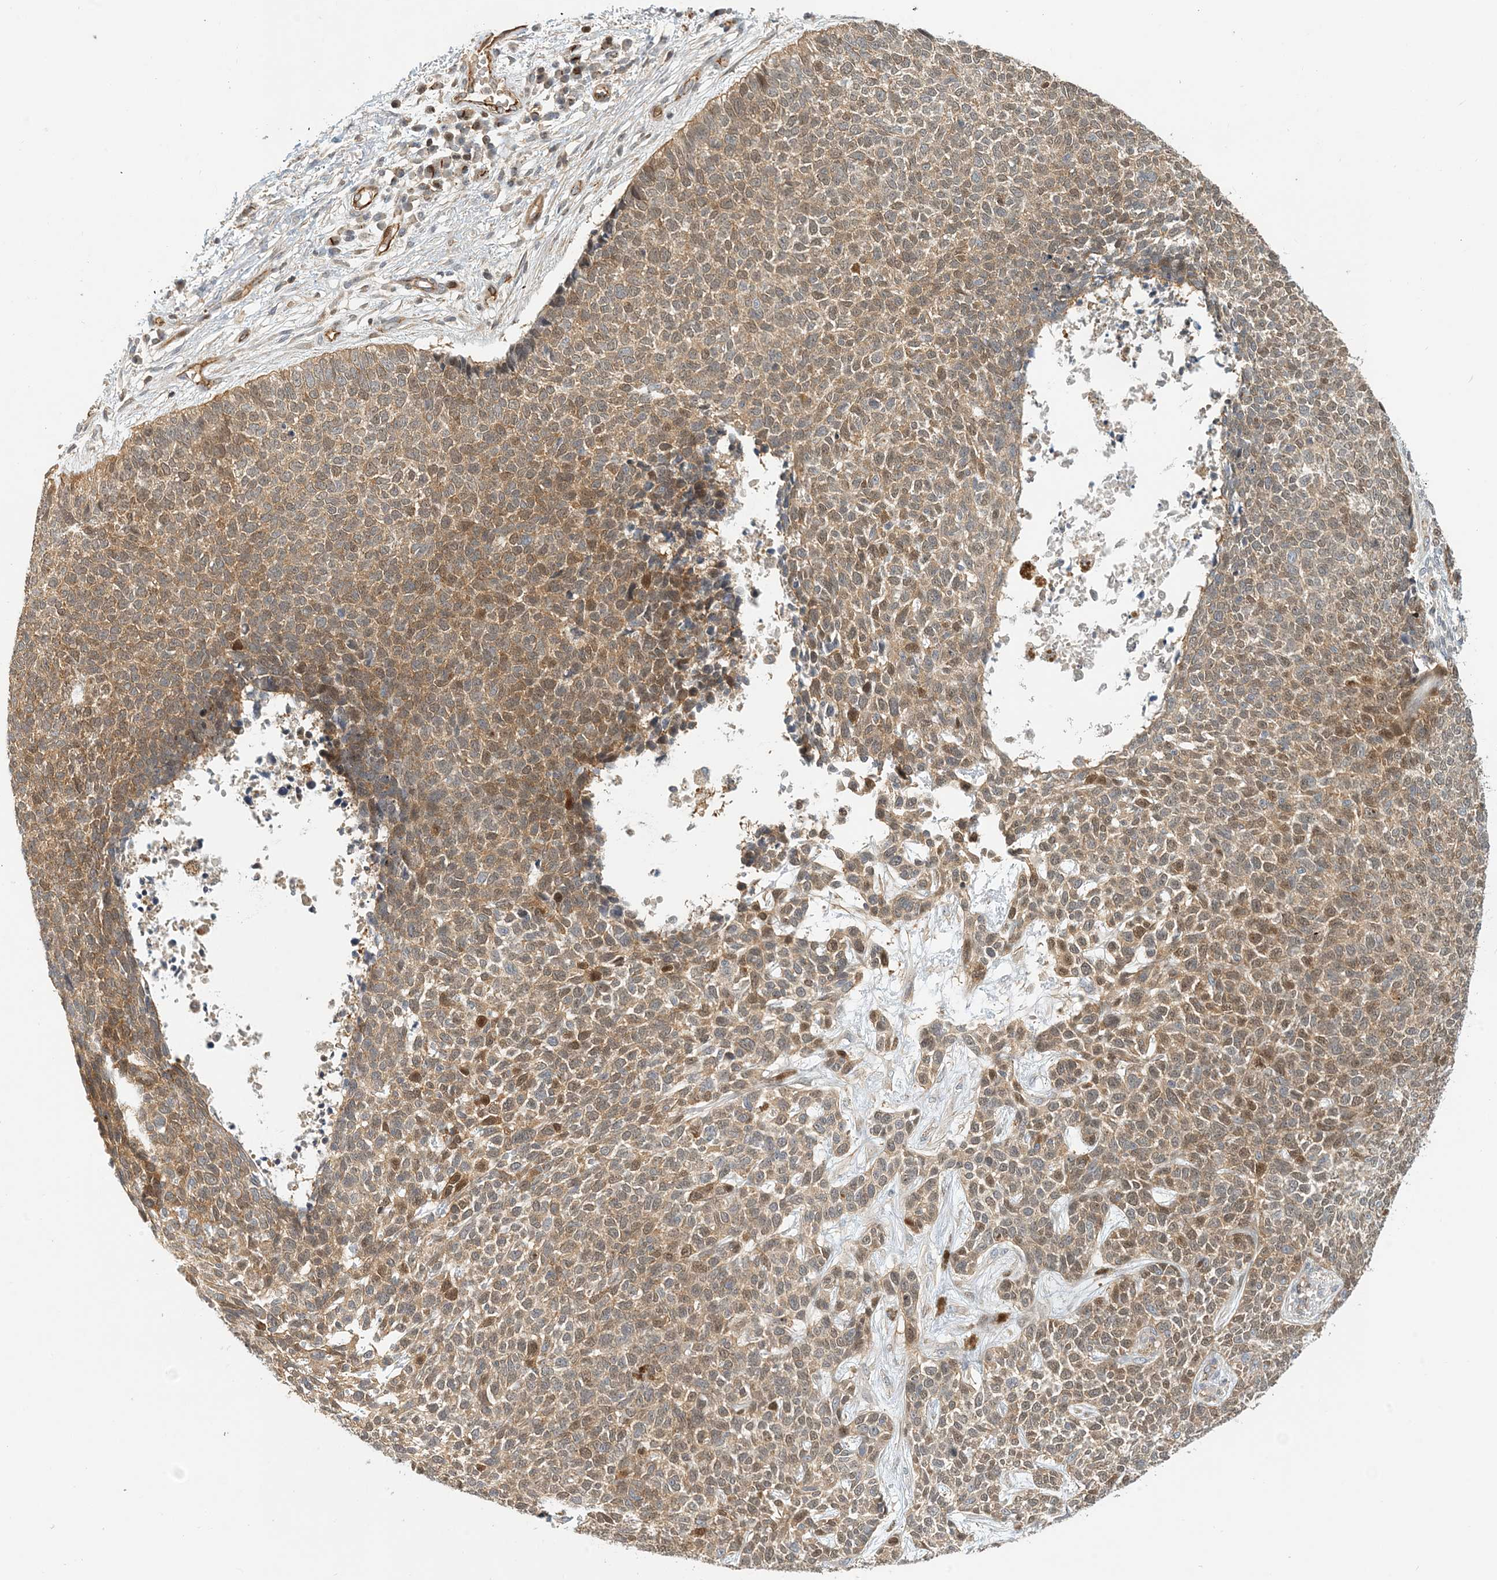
{"staining": {"intensity": "moderate", "quantity": "25%-75%", "location": "cytoplasmic/membranous,nuclear"}, "tissue": "skin cancer", "cell_type": "Tumor cells", "image_type": "cancer", "snomed": [{"axis": "morphology", "description": "Basal cell carcinoma"}, {"axis": "topography", "description": "Skin"}], "caption": "Basal cell carcinoma (skin) stained with a brown dye exhibits moderate cytoplasmic/membranous and nuclear positive staining in about 25%-75% of tumor cells.", "gene": "MAPKBP1", "patient": {"sex": "female", "age": 84}}